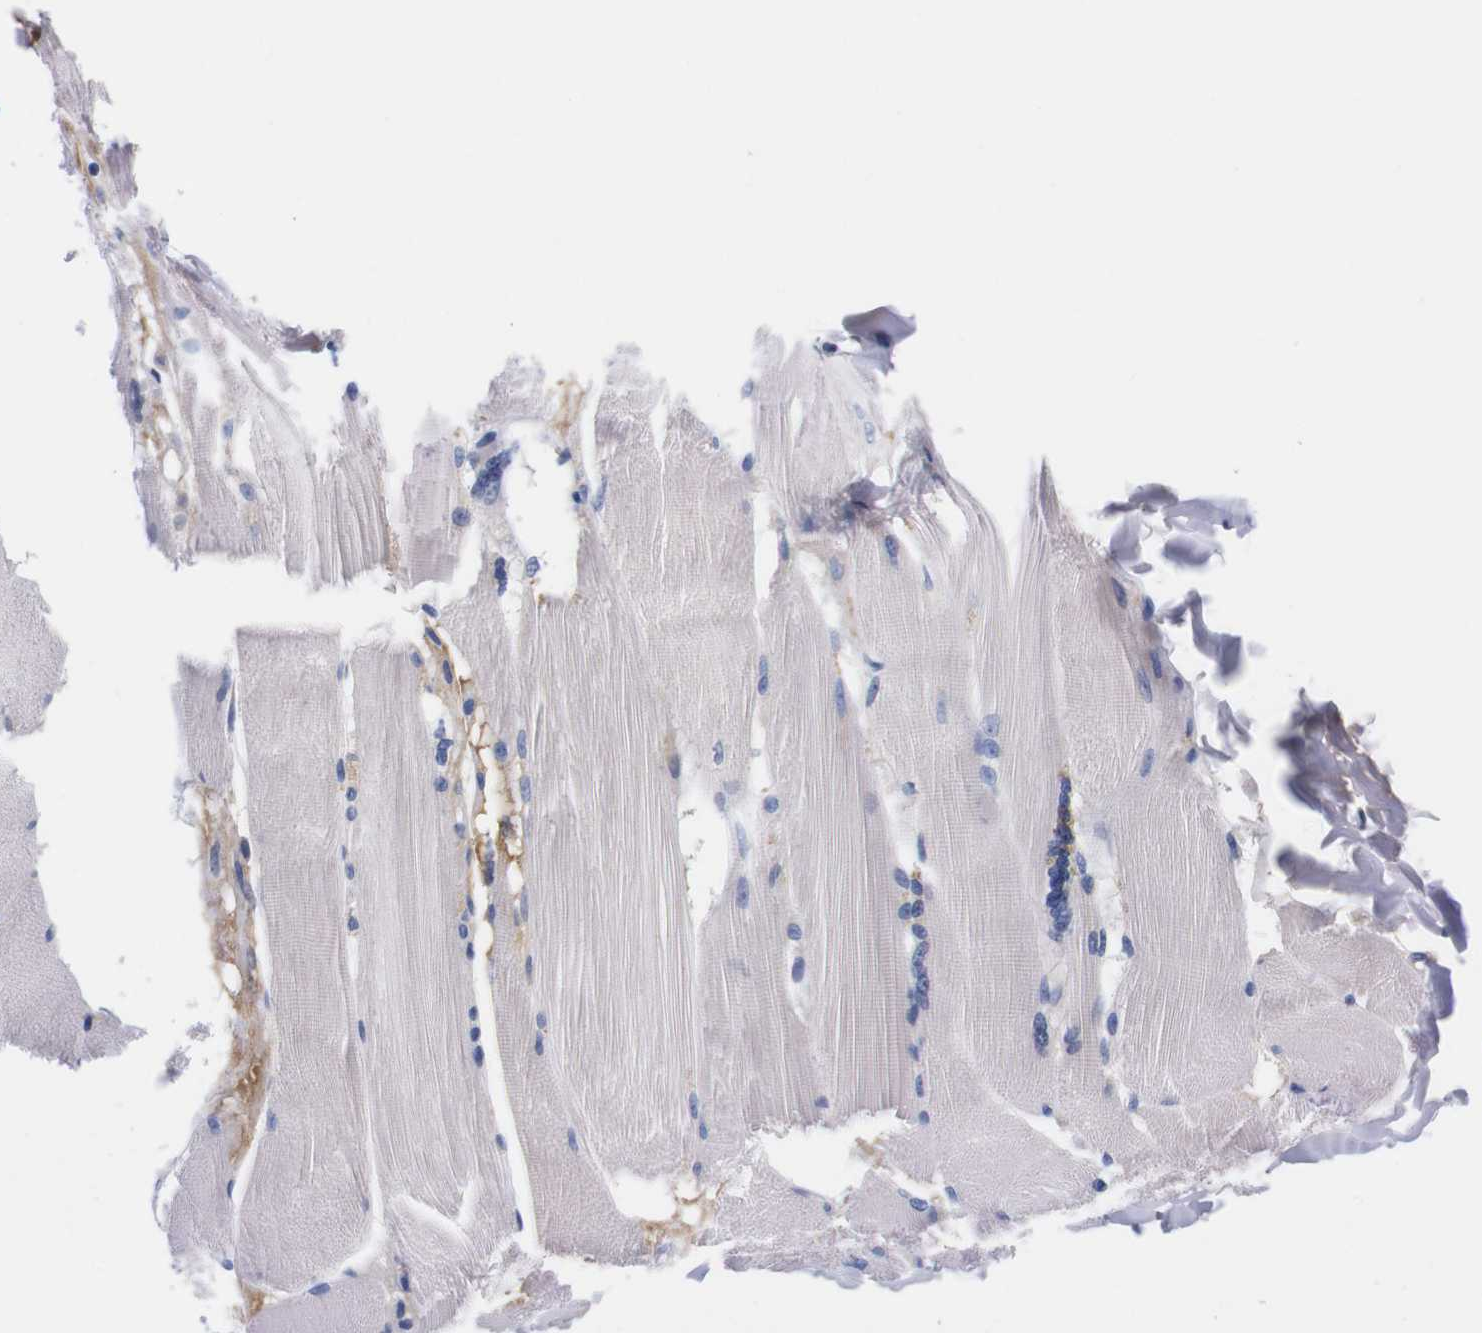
{"staining": {"intensity": "negative", "quantity": "none", "location": "none"}, "tissue": "skeletal muscle", "cell_type": "Myocytes", "image_type": "normal", "snomed": [{"axis": "morphology", "description": "Normal tissue, NOS"}, {"axis": "topography", "description": "Skin"}, {"axis": "topography", "description": "Skeletal muscle"}], "caption": "DAB immunohistochemical staining of normal skeletal muscle shows no significant positivity in myocytes. (DAB (3,3'-diaminobenzidine) immunohistochemistry (IHC) visualized using brightfield microscopy, high magnification).", "gene": "FAM210A", "patient": {"sex": "male", "age": 83}}